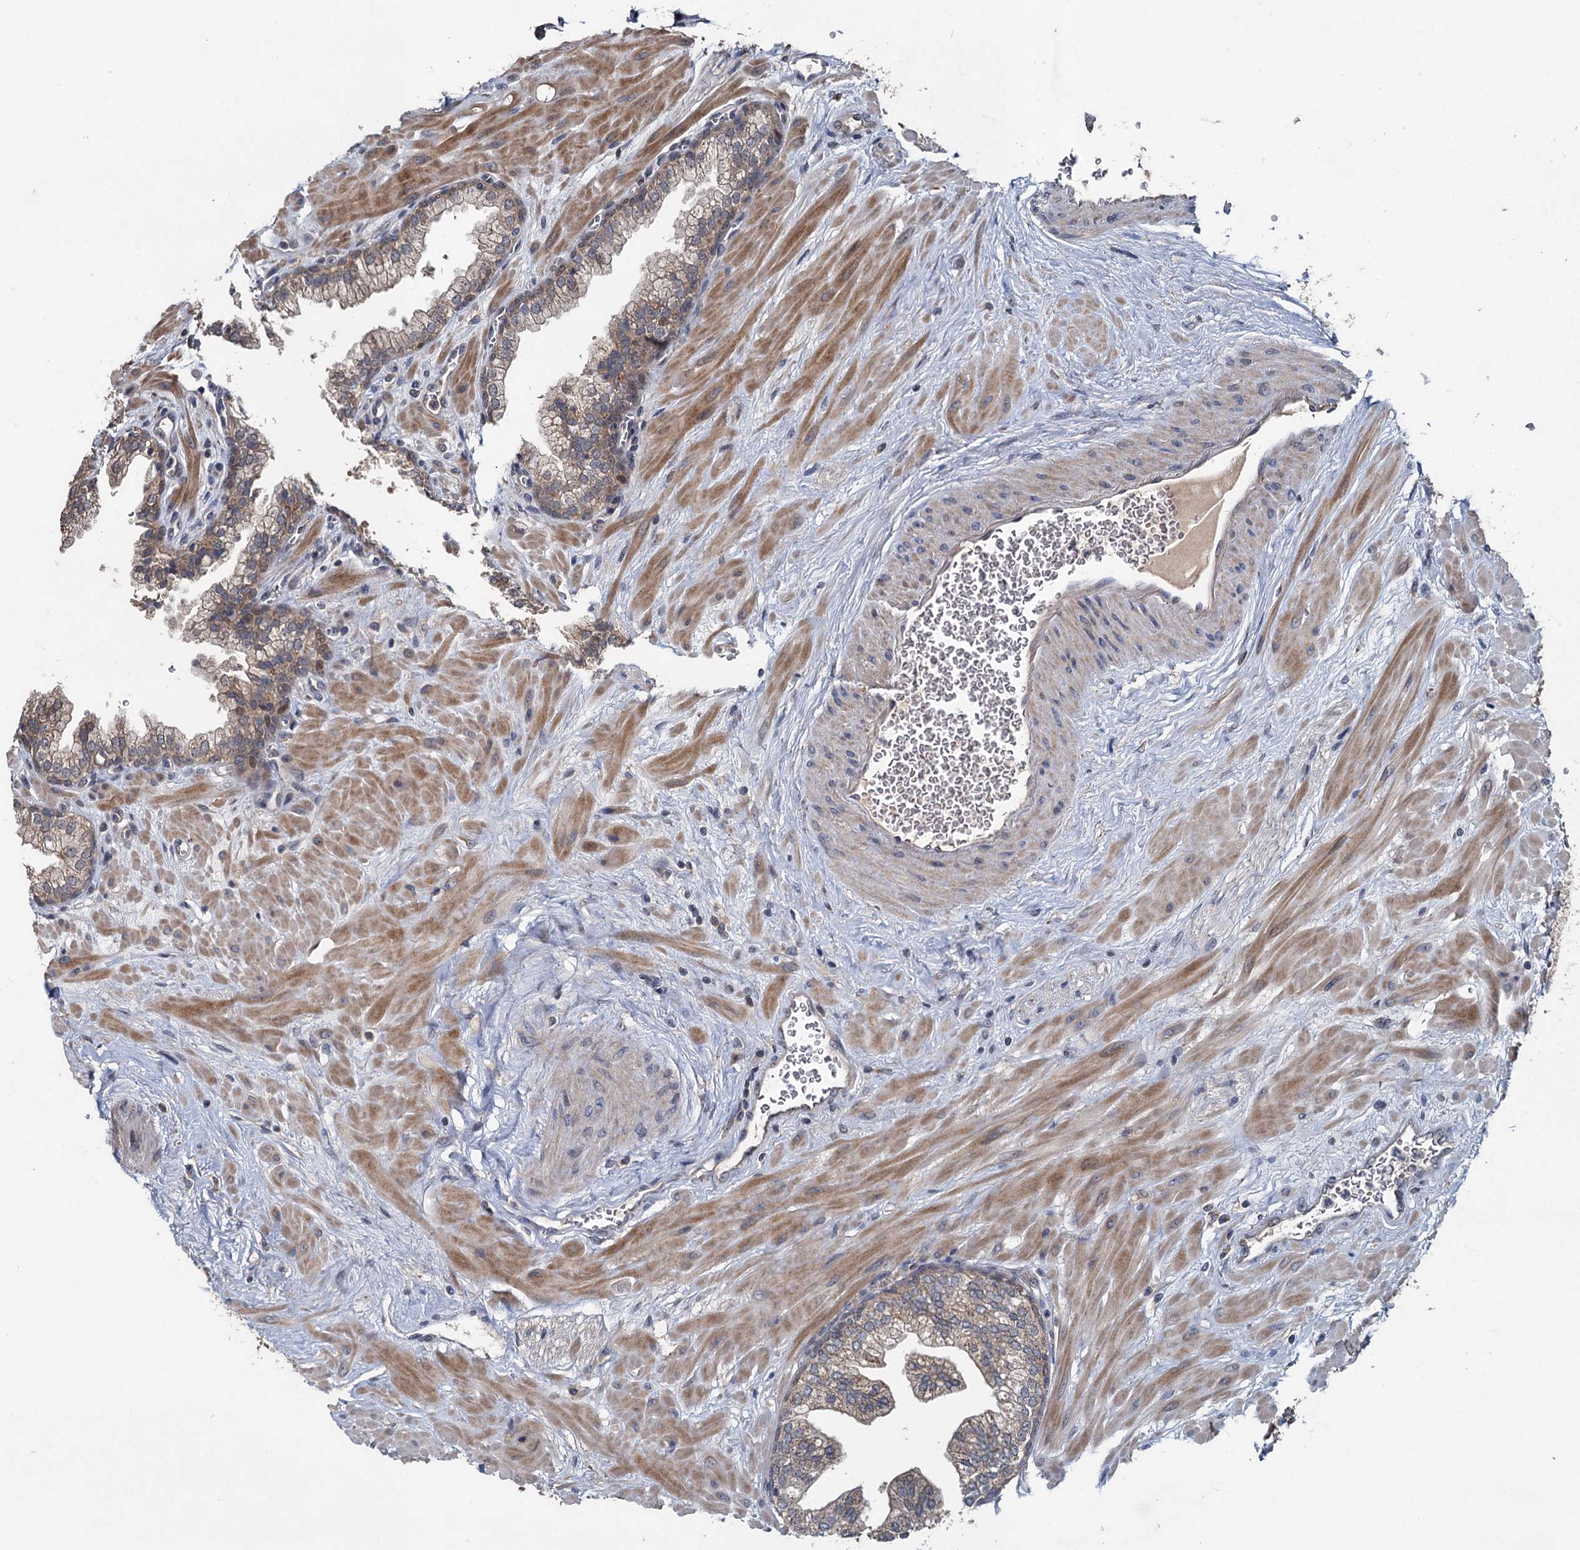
{"staining": {"intensity": "weak", "quantity": ">75%", "location": "cytoplasmic/membranous"}, "tissue": "prostate", "cell_type": "Glandular cells", "image_type": "normal", "snomed": [{"axis": "morphology", "description": "Normal tissue, NOS"}, {"axis": "topography", "description": "Prostate"}], "caption": "Normal prostate was stained to show a protein in brown. There is low levels of weak cytoplasmic/membranous staining in approximately >75% of glandular cells.", "gene": "OTUB1", "patient": {"sex": "male", "age": 60}}